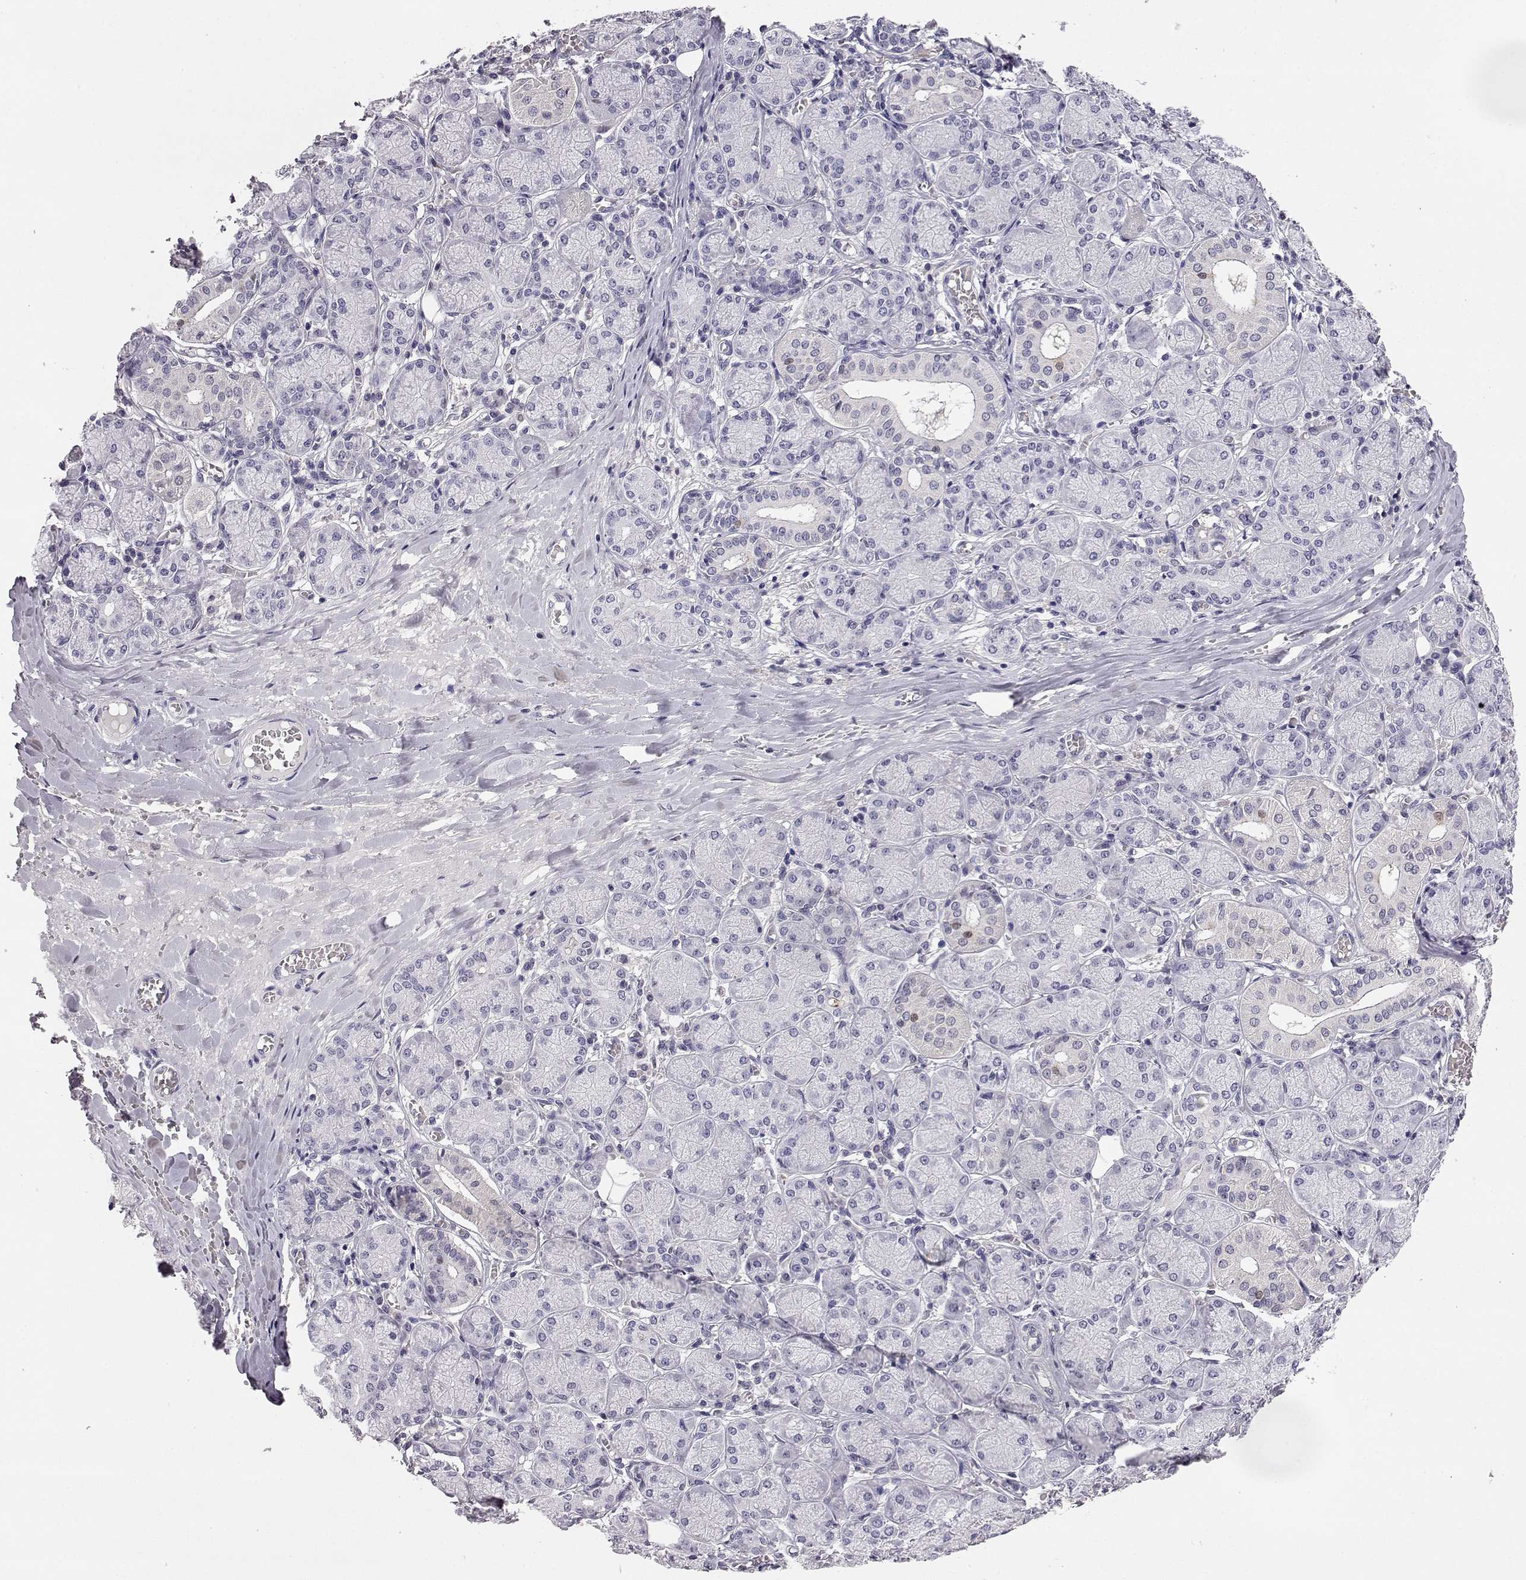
{"staining": {"intensity": "negative", "quantity": "none", "location": "none"}, "tissue": "salivary gland", "cell_type": "Glandular cells", "image_type": "normal", "snomed": [{"axis": "morphology", "description": "Normal tissue, NOS"}, {"axis": "topography", "description": "Salivary gland"}, {"axis": "topography", "description": "Peripheral nerve tissue"}], "caption": "Glandular cells show no significant protein positivity in benign salivary gland. The staining is performed using DAB (3,3'-diaminobenzidine) brown chromogen with nuclei counter-stained in using hematoxylin.", "gene": "AKR1B1", "patient": {"sex": "female", "age": 24}}